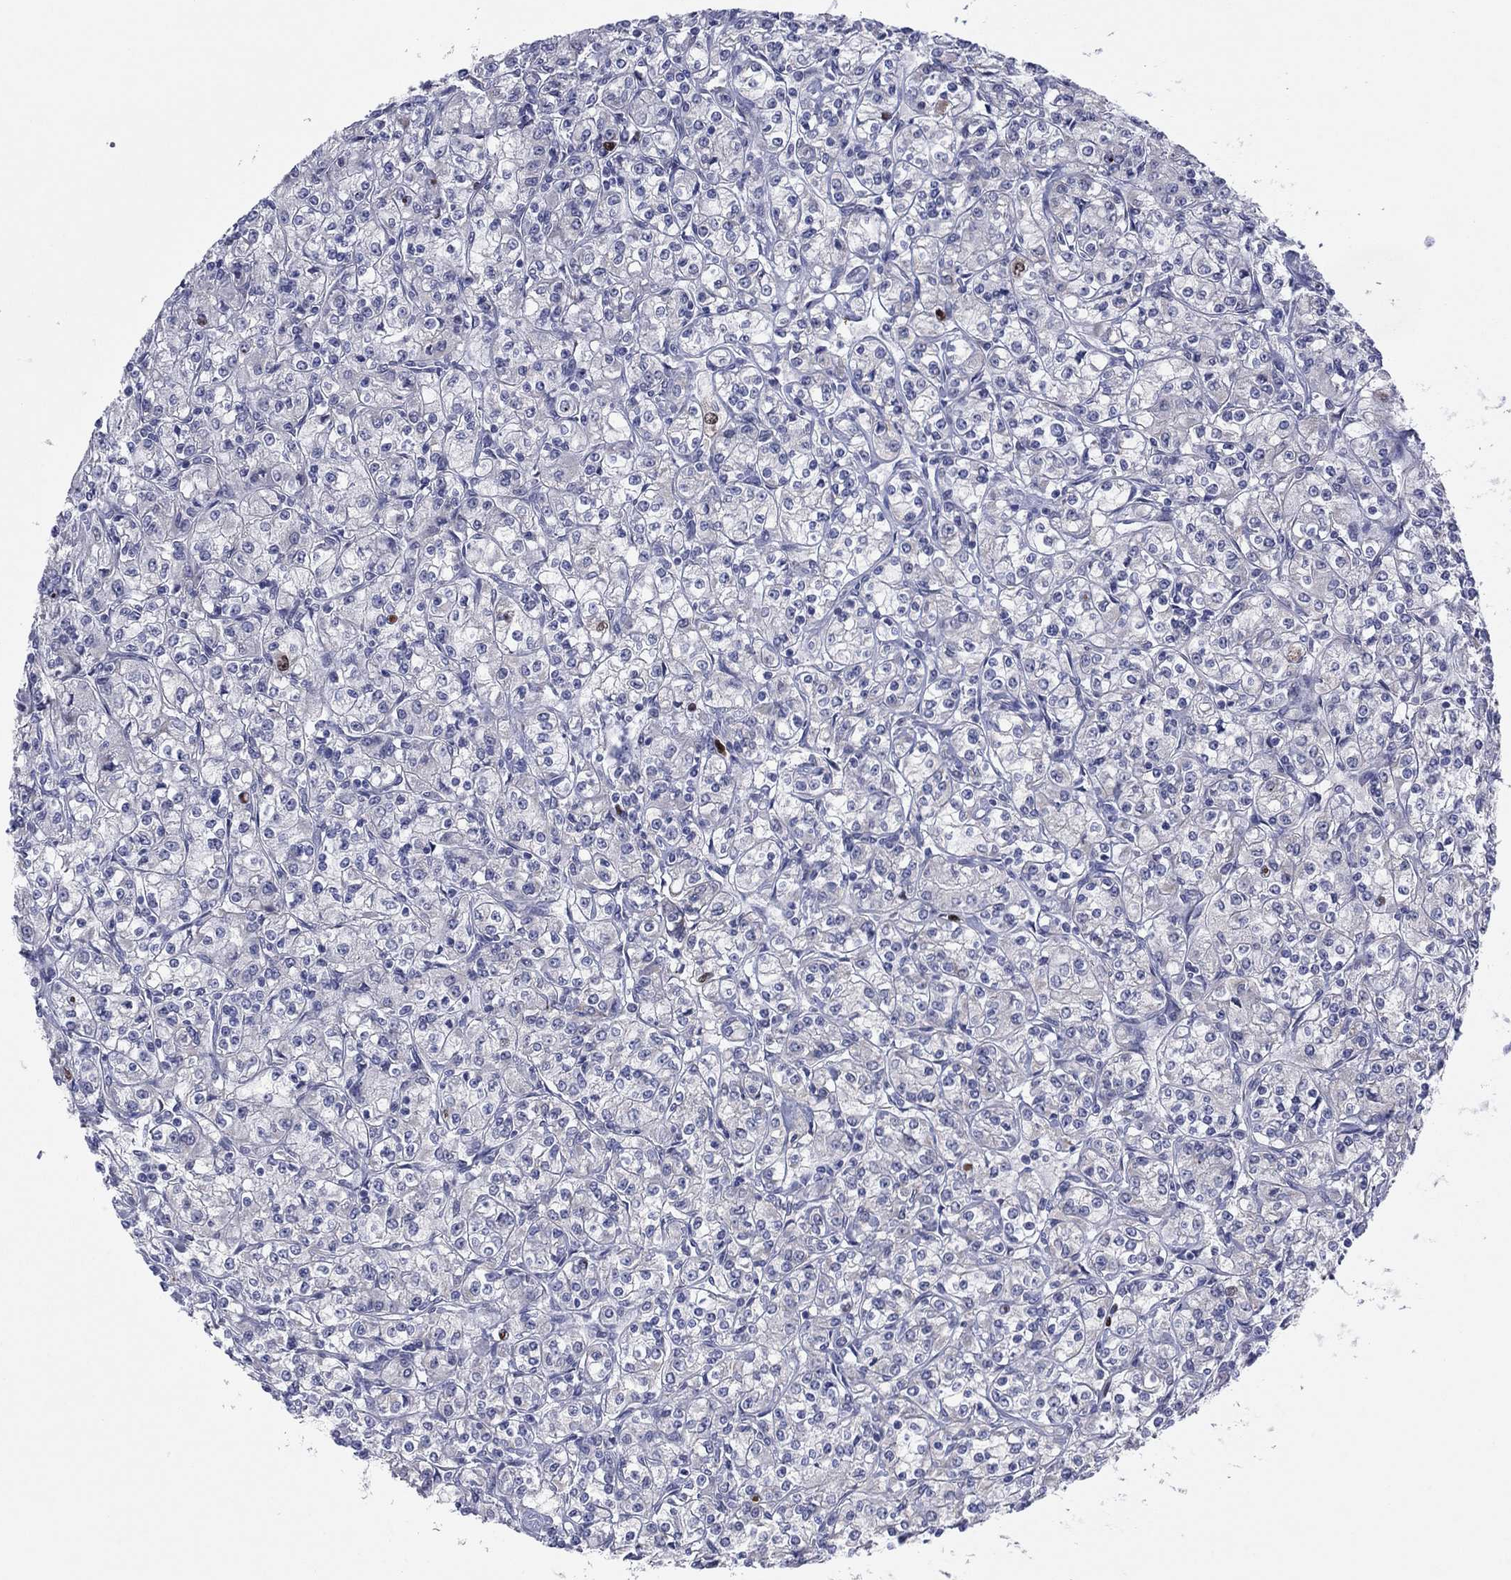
{"staining": {"intensity": "strong", "quantity": "<25%", "location": "nuclear"}, "tissue": "renal cancer", "cell_type": "Tumor cells", "image_type": "cancer", "snomed": [{"axis": "morphology", "description": "Adenocarcinoma, NOS"}, {"axis": "topography", "description": "Kidney"}], "caption": "A medium amount of strong nuclear expression is seen in approximately <25% of tumor cells in renal cancer tissue.", "gene": "CDCA5", "patient": {"sex": "male", "age": 77}}